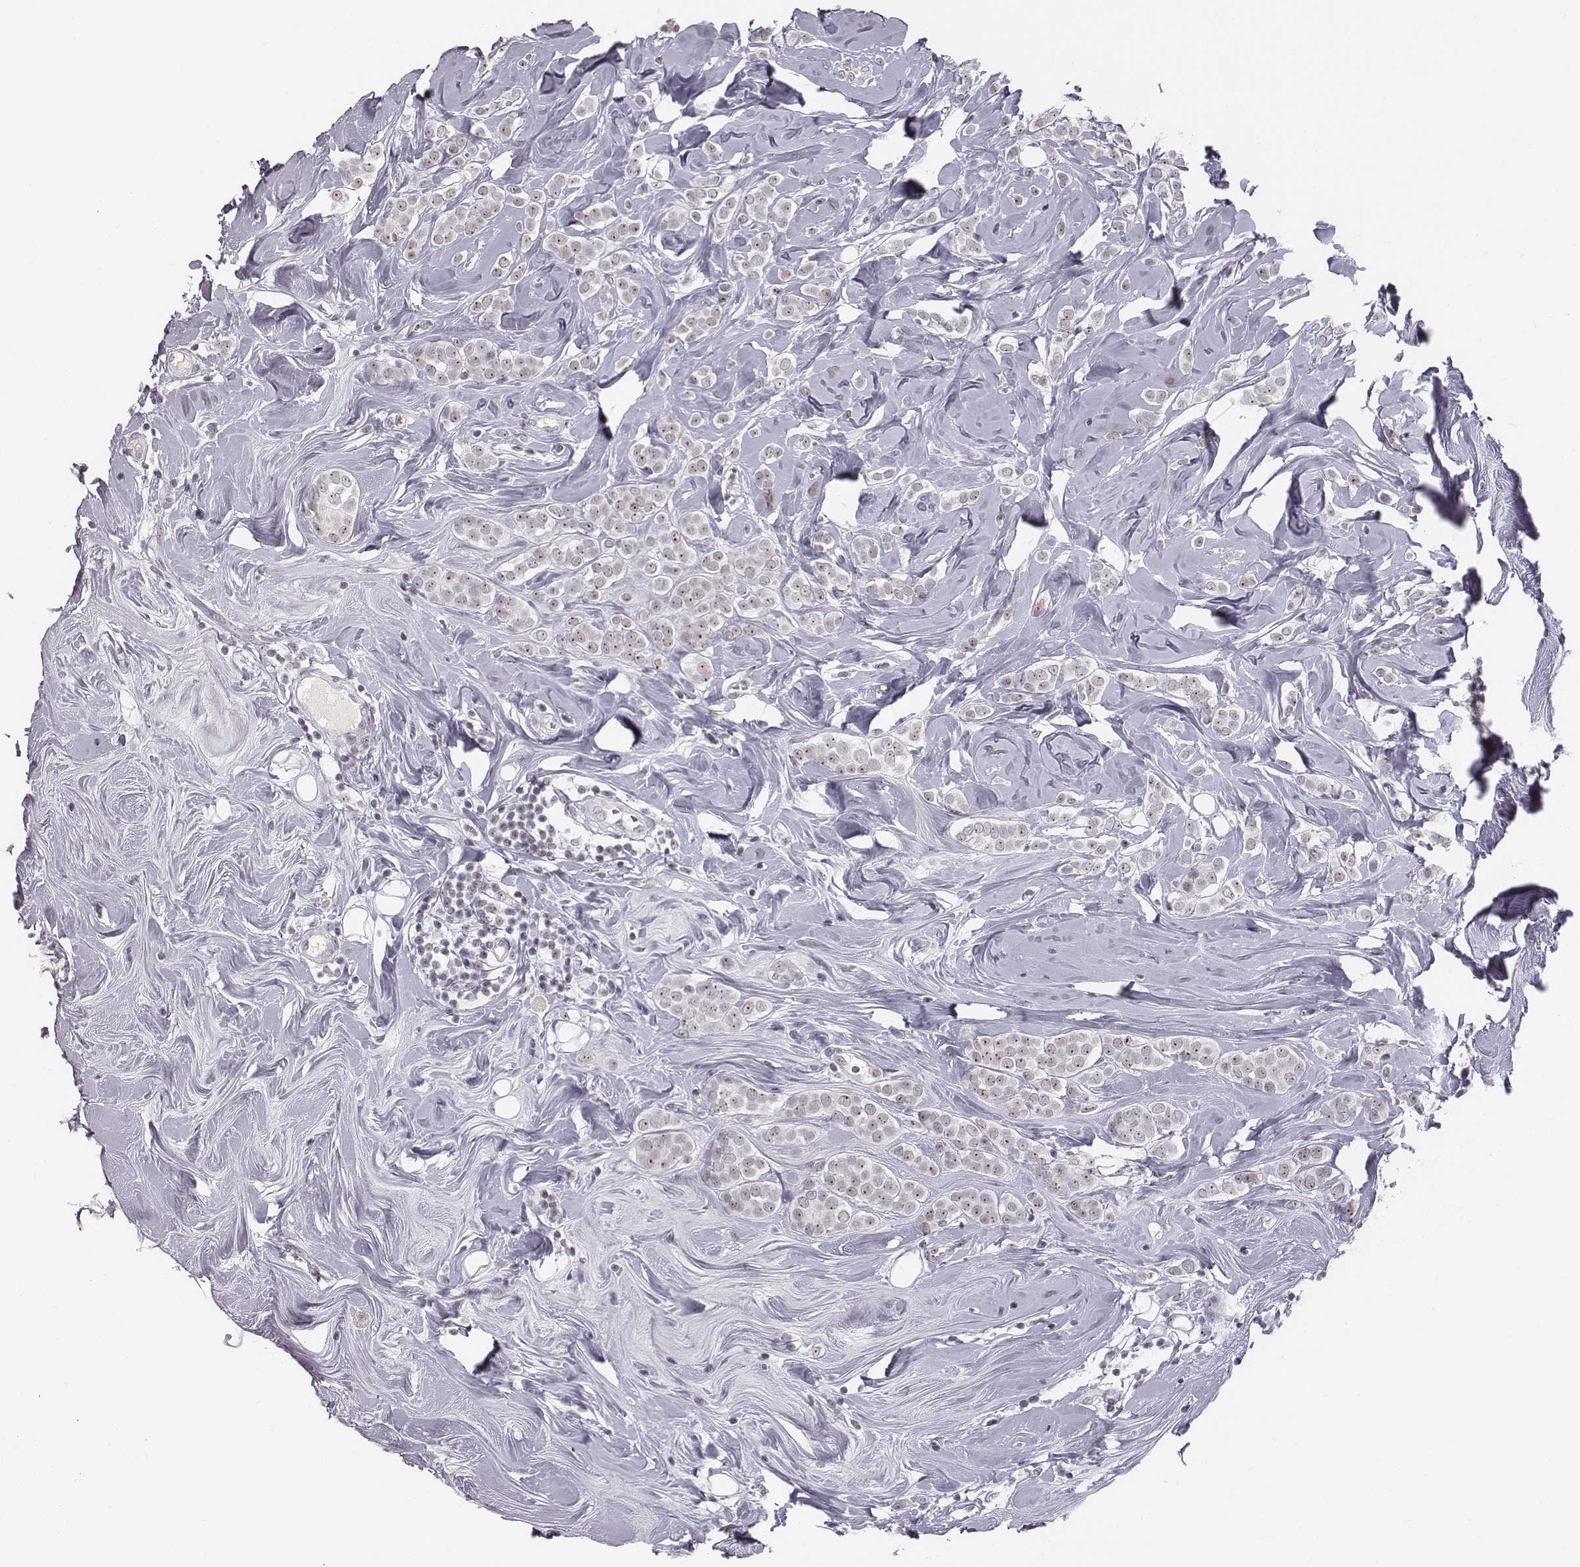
{"staining": {"intensity": "moderate", "quantity": "25%-75%", "location": "nuclear"}, "tissue": "breast cancer", "cell_type": "Tumor cells", "image_type": "cancer", "snomed": [{"axis": "morphology", "description": "Lobular carcinoma"}, {"axis": "topography", "description": "Breast"}], "caption": "Immunohistochemistry of human breast cancer (lobular carcinoma) demonstrates medium levels of moderate nuclear expression in approximately 25%-75% of tumor cells.", "gene": "NIFK", "patient": {"sex": "female", "age": 49}}